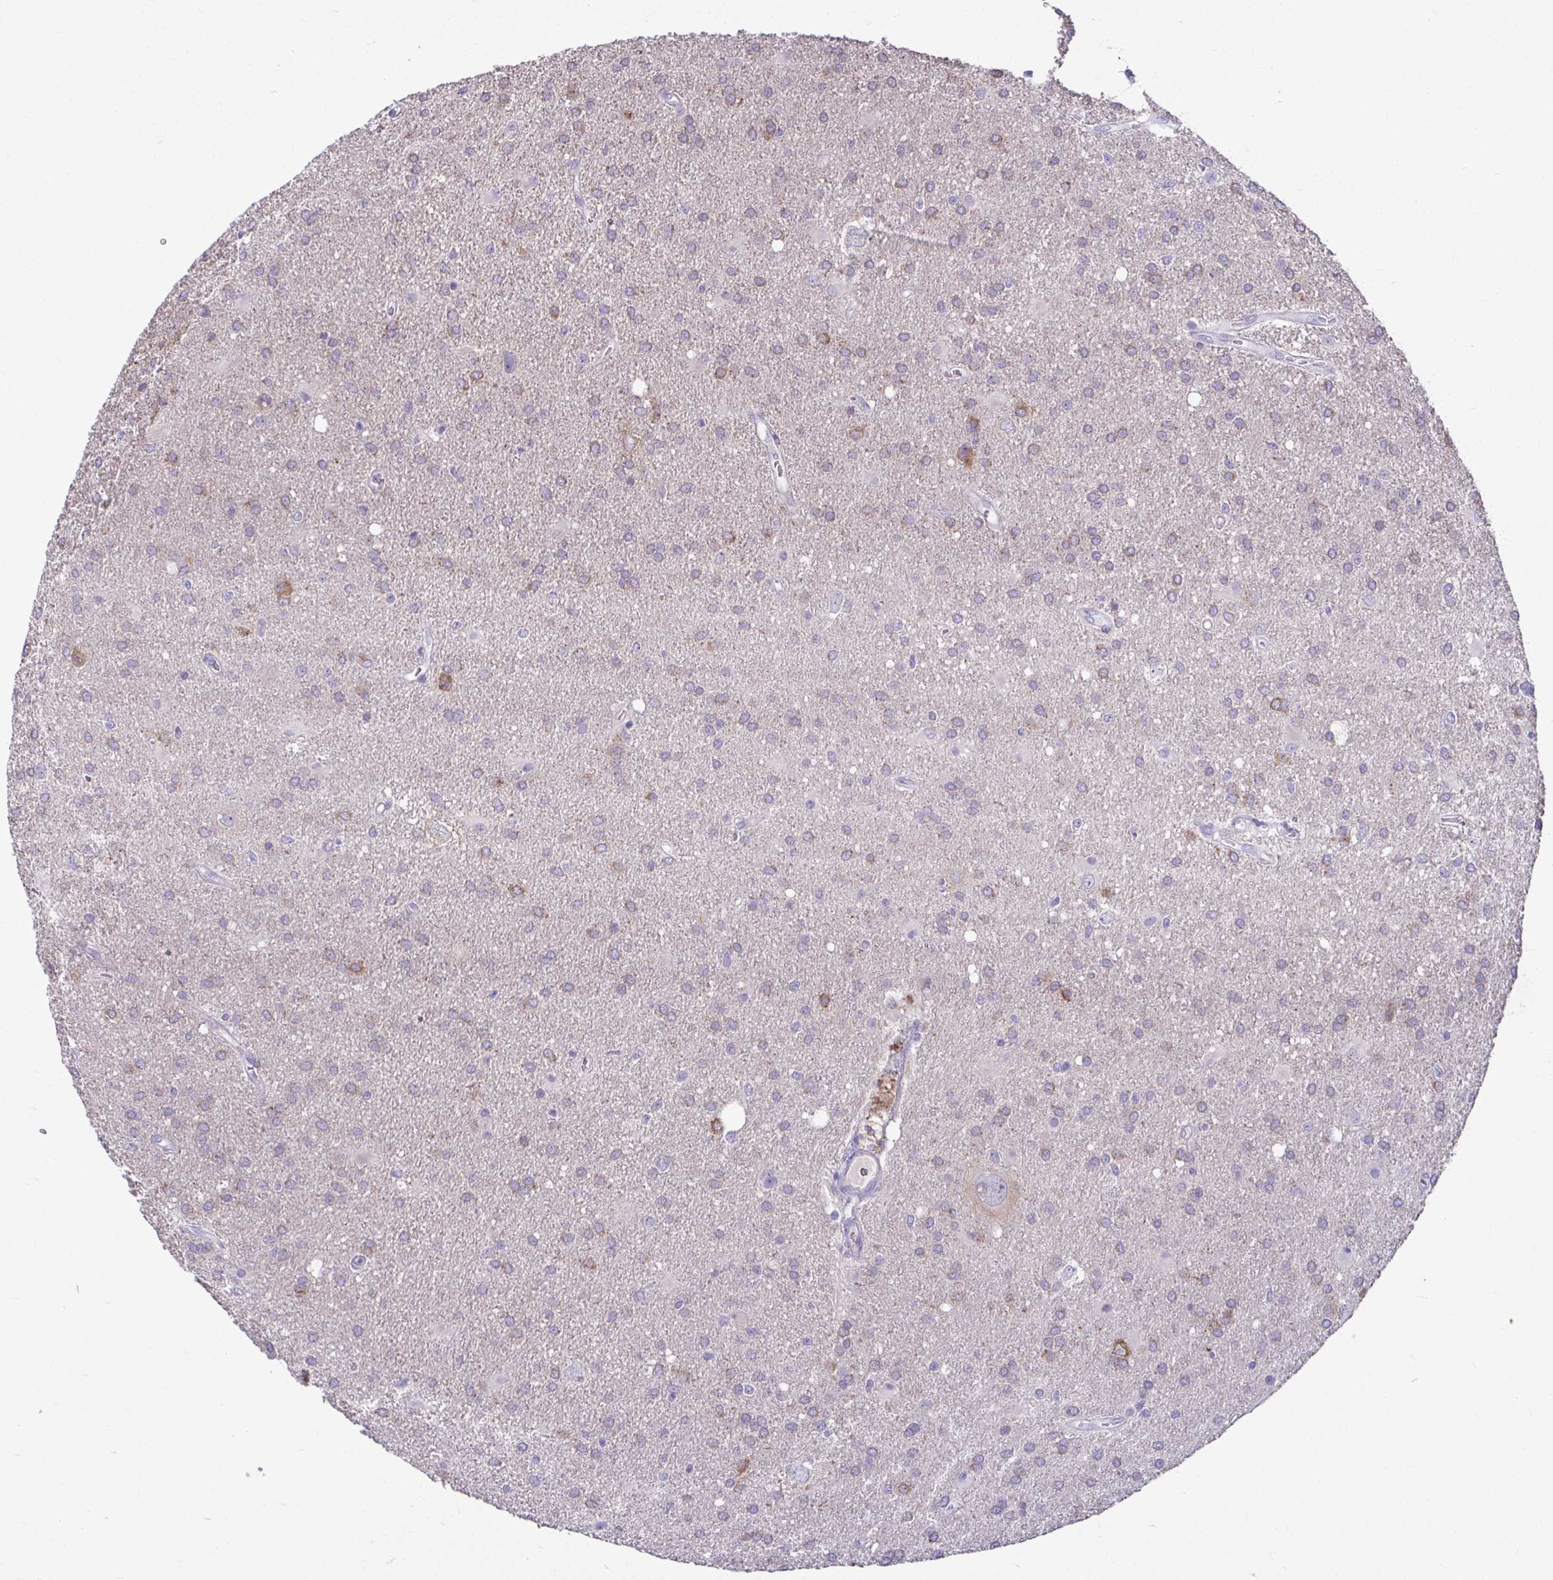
{"staining": {"intensity": "weak", "quantity": "<25%", "location": "cytoplasmic/membranous"}, "tissue": "glioma", "cell_type": "Tumor cells", "image_type": "cancer", "snomed": [{"axis": "morphology", "description": "Glioma, malignant, Low grade"}, {"axis": "topography", "description": "Brain"}], "caption": "The micrograph shows no significant staining in tumor cells of glioma.", "gene": "SERPINI1", "patient": {"sex": "male", "age": 66}}